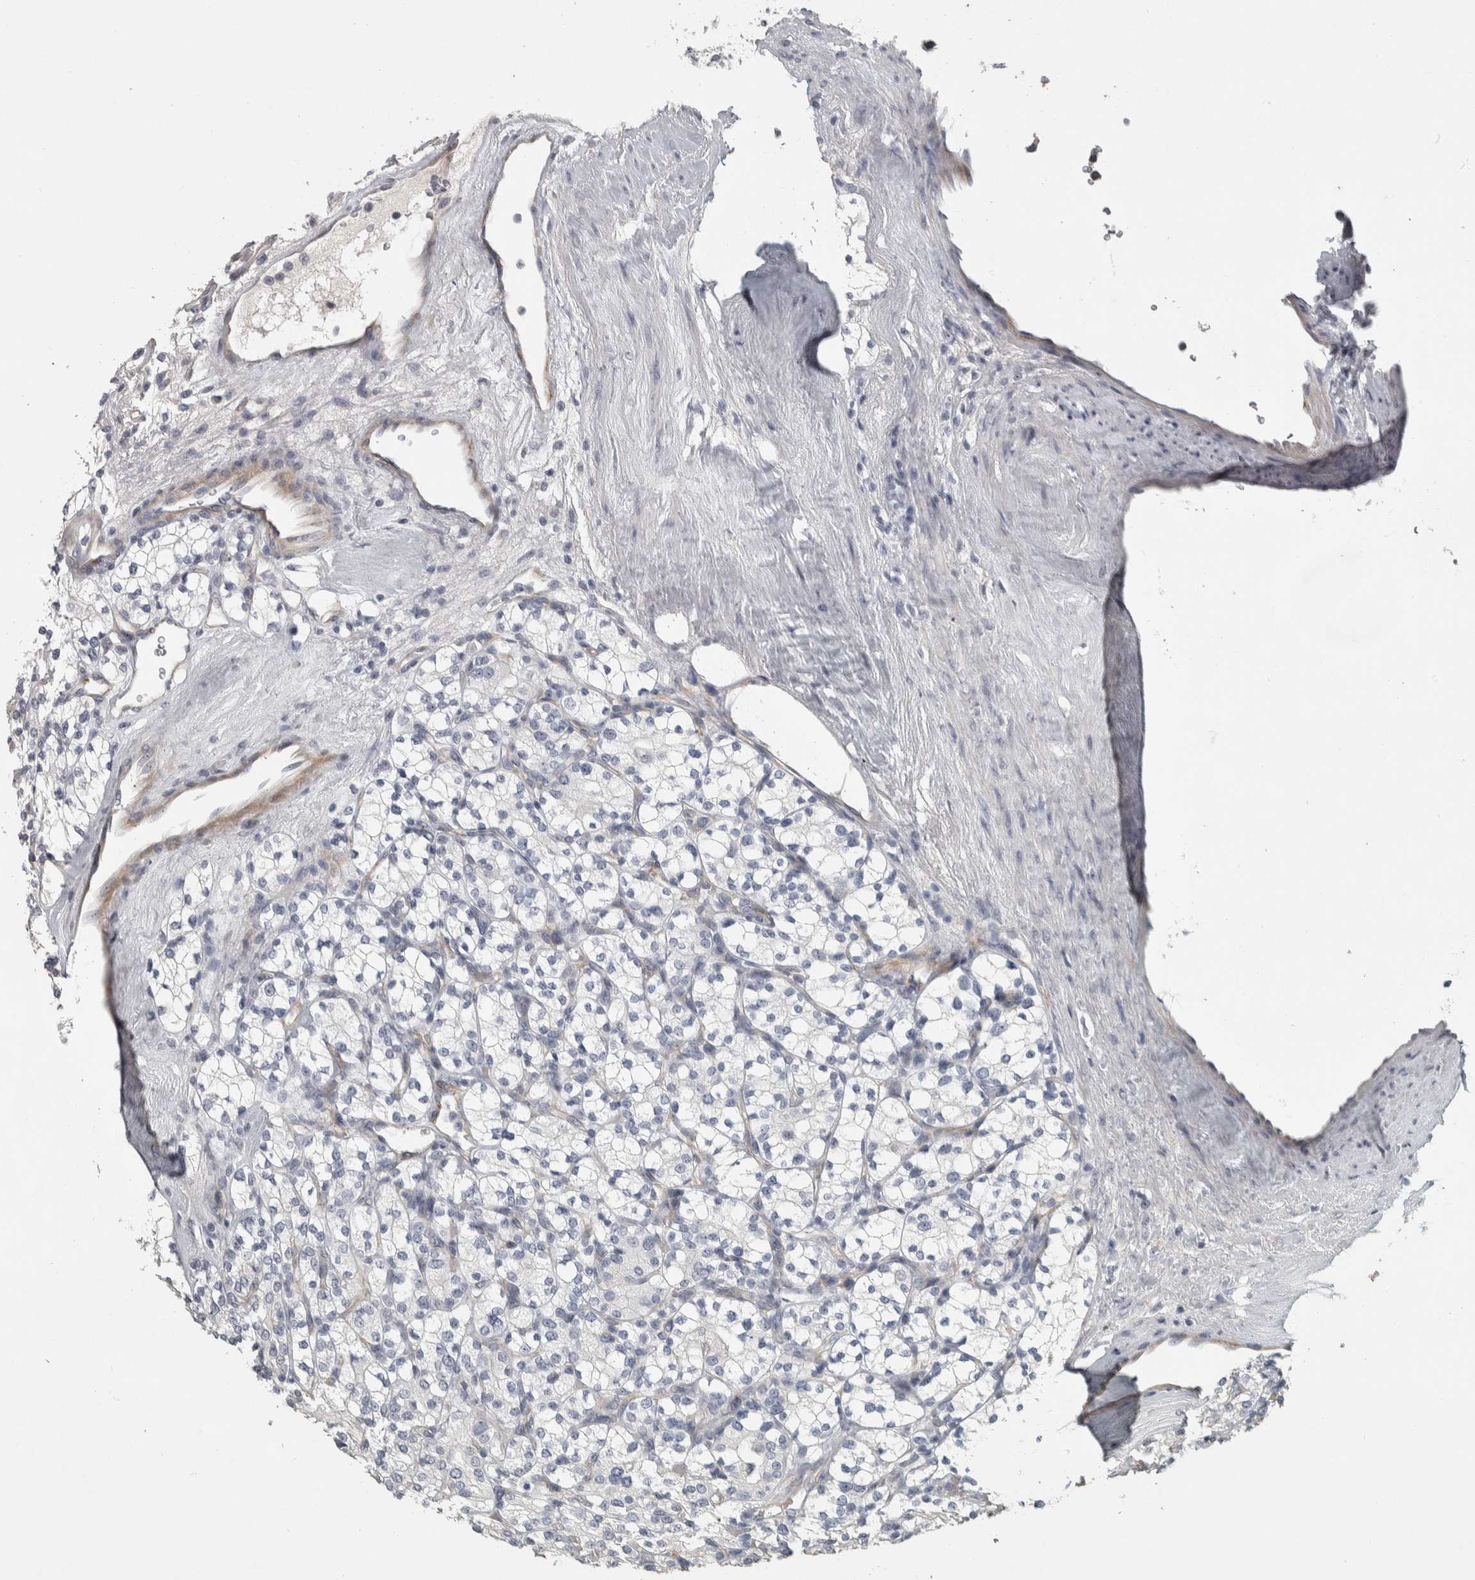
{"staining": {"intensity": "negative", "quantity": "none", "location": "none"}, "tissue": "renal cancer", "cell_type": "Tumor cells", "image_type": "cancer", "snomed": [{"axis": "morphology", "description": "Adenocarcinoma, NOS"}, {"axis": "topography", "description": "Kidney"}], "caption": "A photomicrograph of renal adenocarcinoma stained for a protein shows no brown staining in tumor cells. (Stains: DAB immunohistochemistry (IHC) with hematoxylin counter stain, Microscopy: brightfield microscopy at high magnification).", "gene": "DCAF10", "patient": {"sex": "male", "age": 77}}